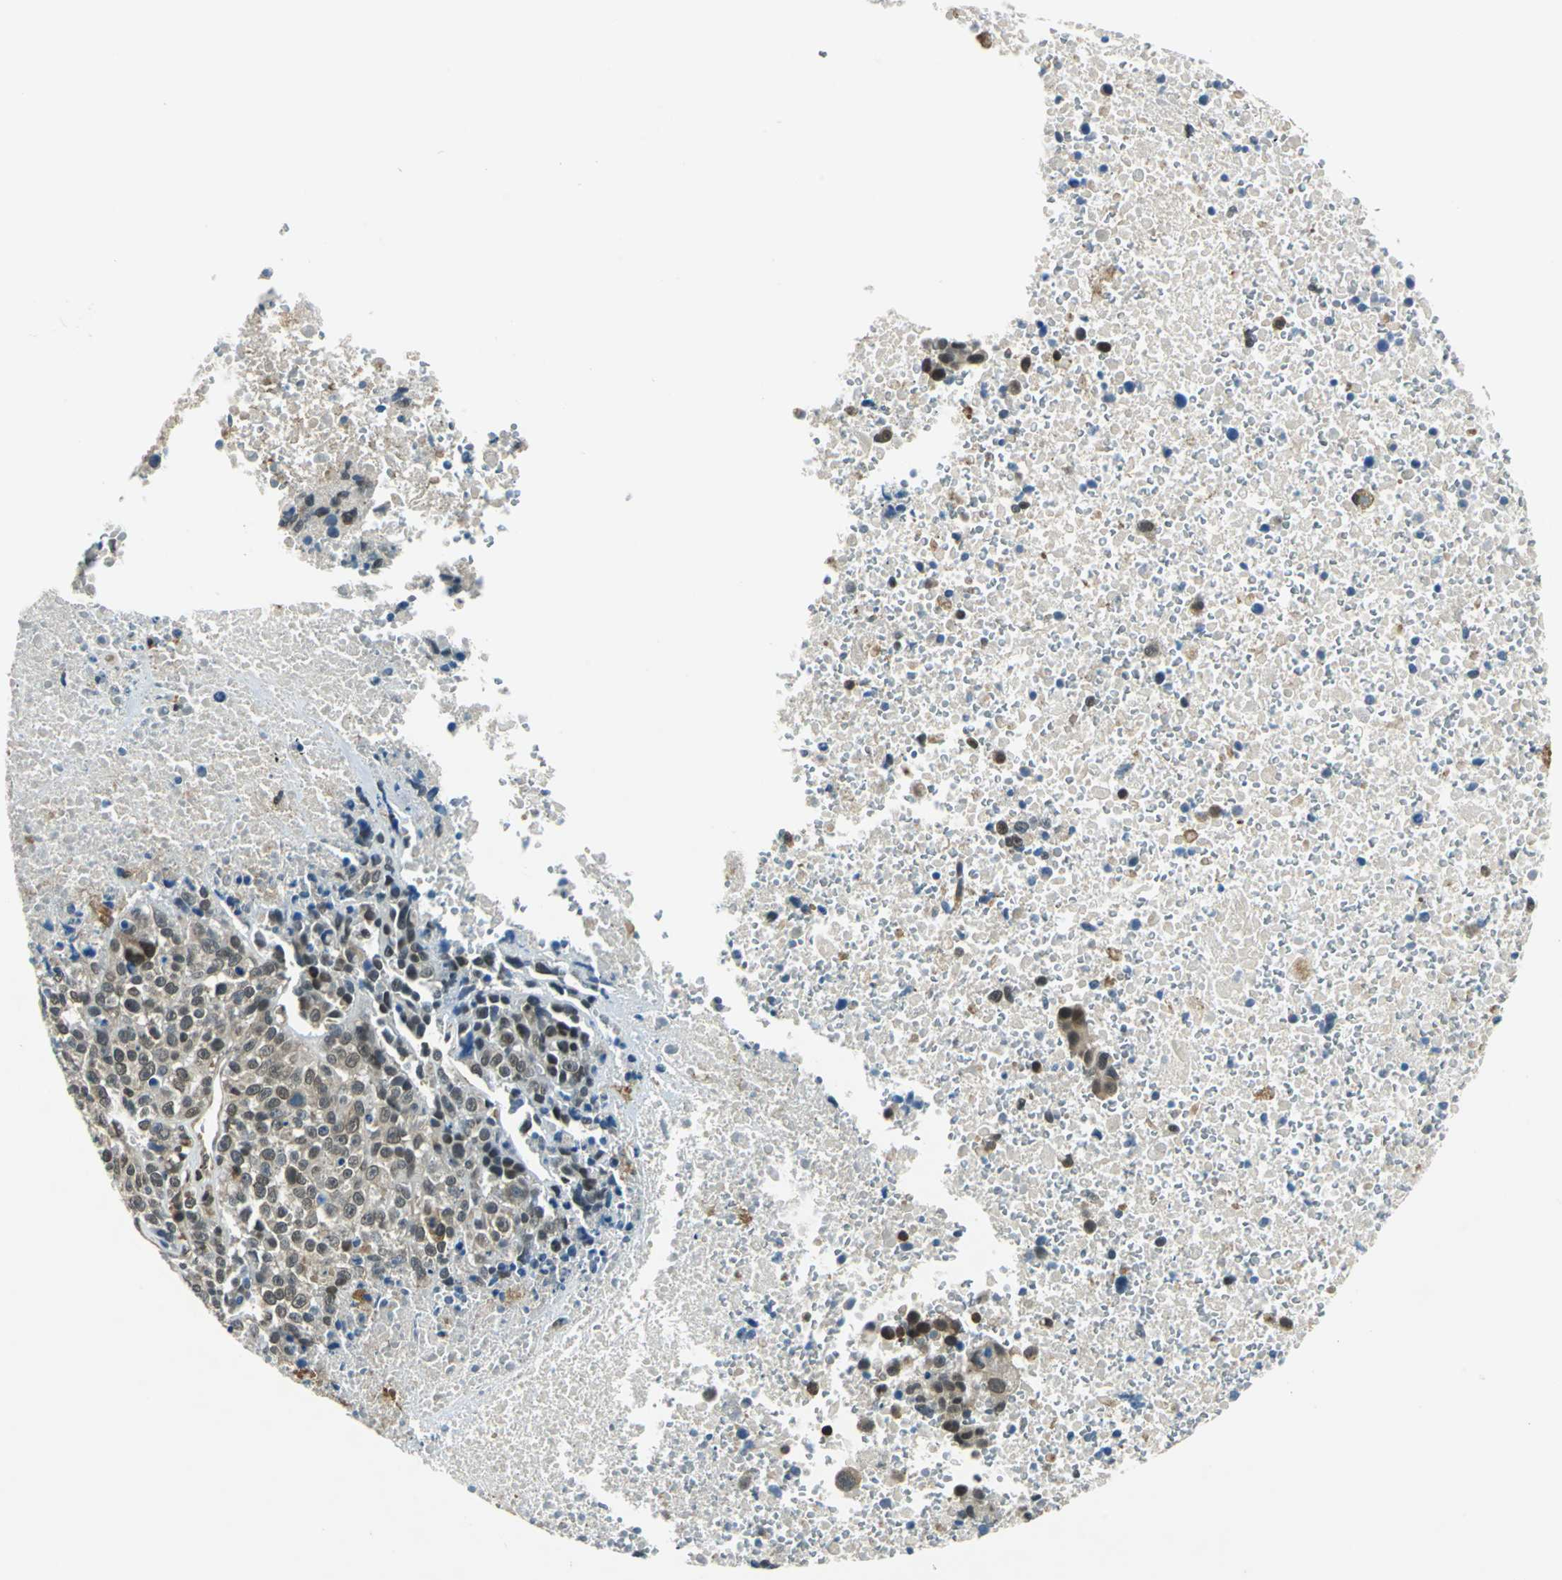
{"staining": {"intensity": "moderate", "quantity": ">75%", "location": "cytoplasmic/membranous,nuclear"}, "tissue": "melanoma", "cell_type": "Tumor cells", "image_type": "cancer", "snomed": [{"axis": "morphology", "description": "Malignant melanoma, Metastatic site"}, {"axis": "topography", "description": "Cerebral cortex"}], "caption": "Human malignant melanoma (metastatic site) stained with a protein marker exhibits moderate staining in tumor cells.", "gene": "ARPC3", "patient": {"sex": "female", "age": 52}}